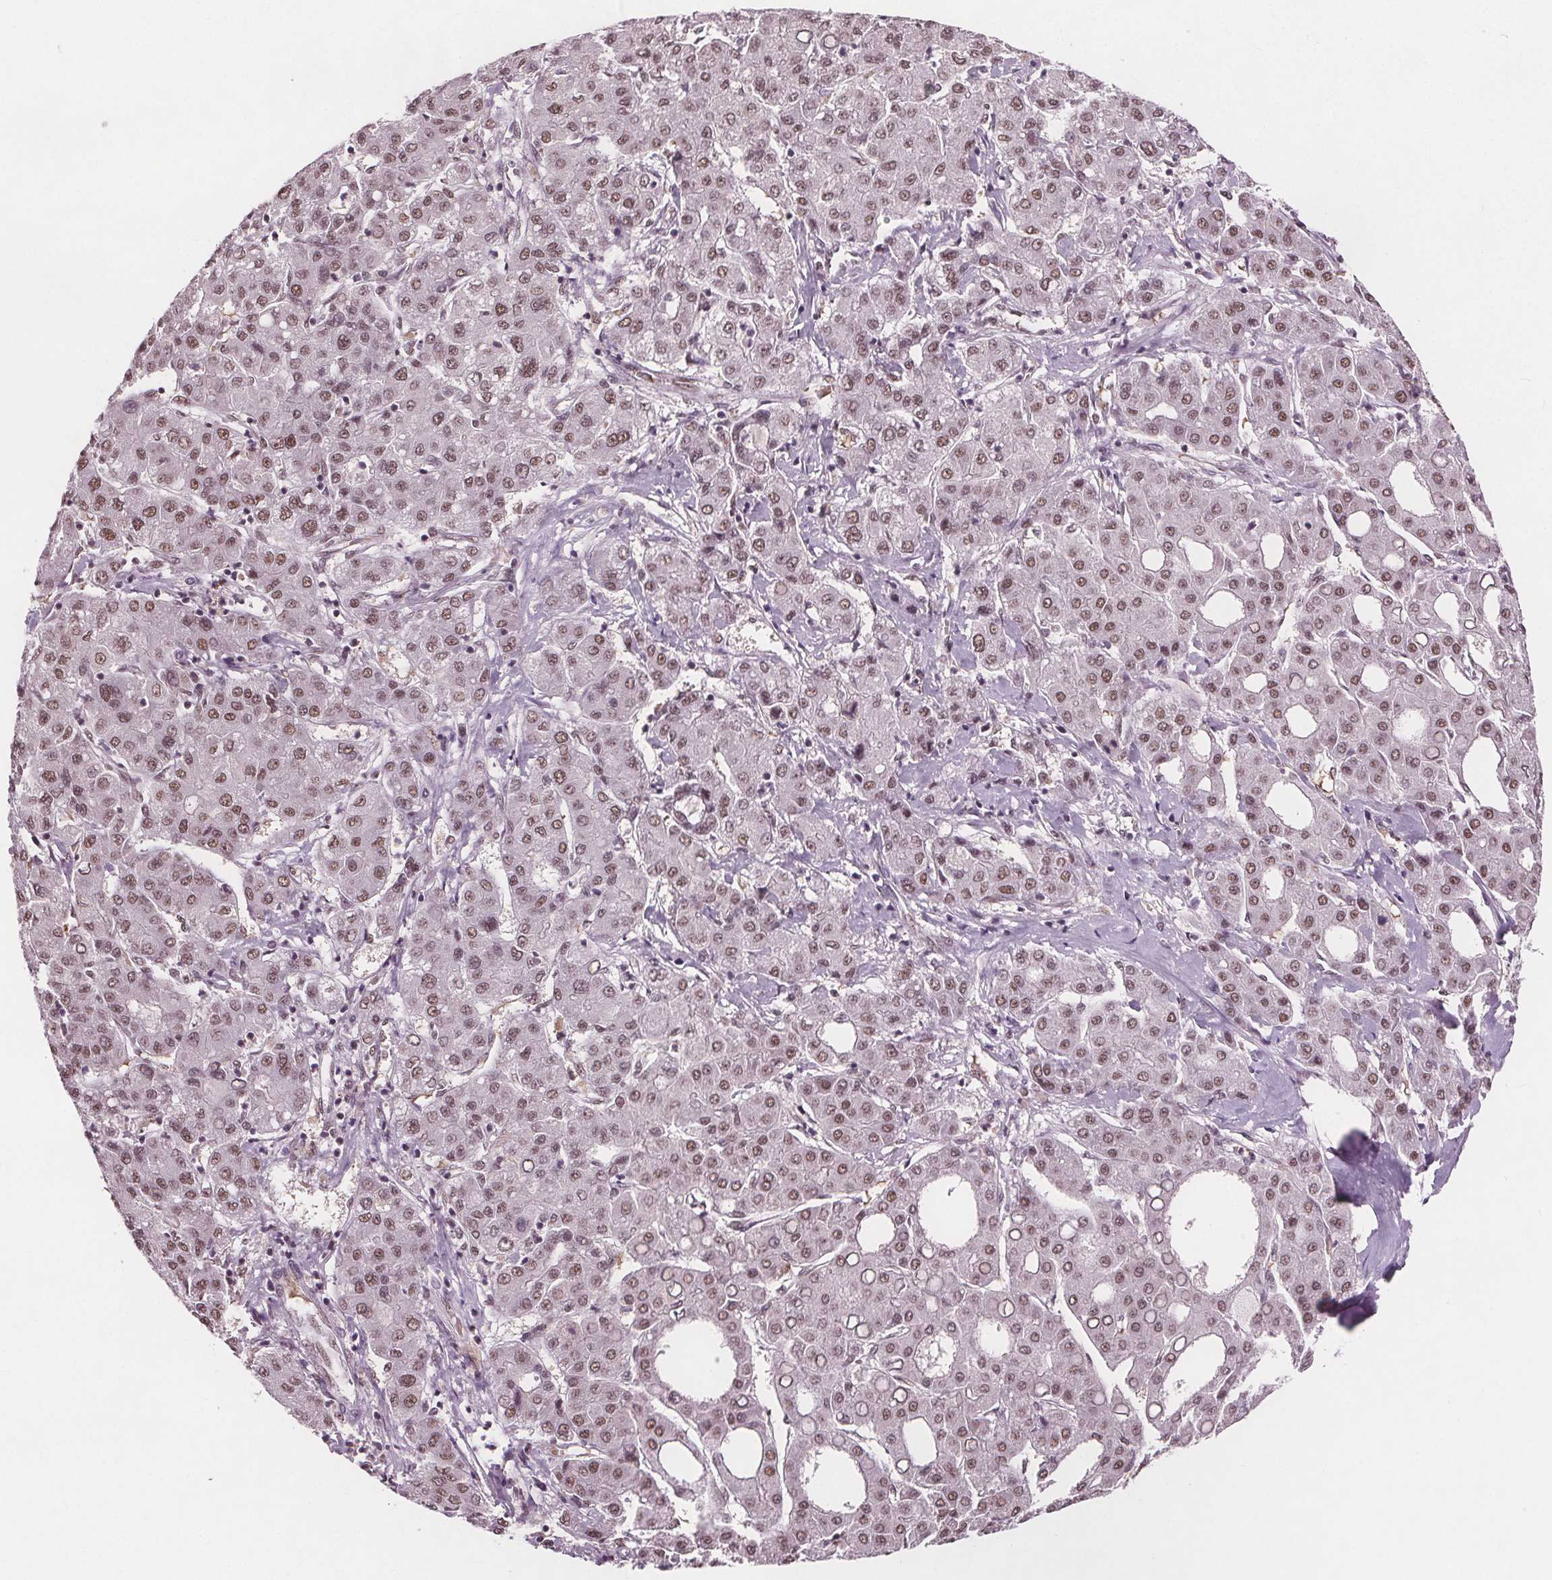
{"staining": {"intensity": "moderate", "quantity": ">75%", "location": "nuclear"}, "tissue": "liver cancer", "cell_type": "Tumor cells", "image_type": "cancer", "snomed": [{"axis": "morphology", "description": "Carcinoma, Hepatocellular, NOS"}, {"axis": "topography", "description": "Liver"}], "caption": "Immunohistochemistry photomicrograph of neoplastic tissue: human liver cancer stained using immunohistochemistry (IHC) exhibits medium levels of moderate protein expression localized specifically in the nuclear of tumor cells, appearing as a nuclear brown color.", "gene": "IWS1", "patient": {"sex": "male", "age": 65}}